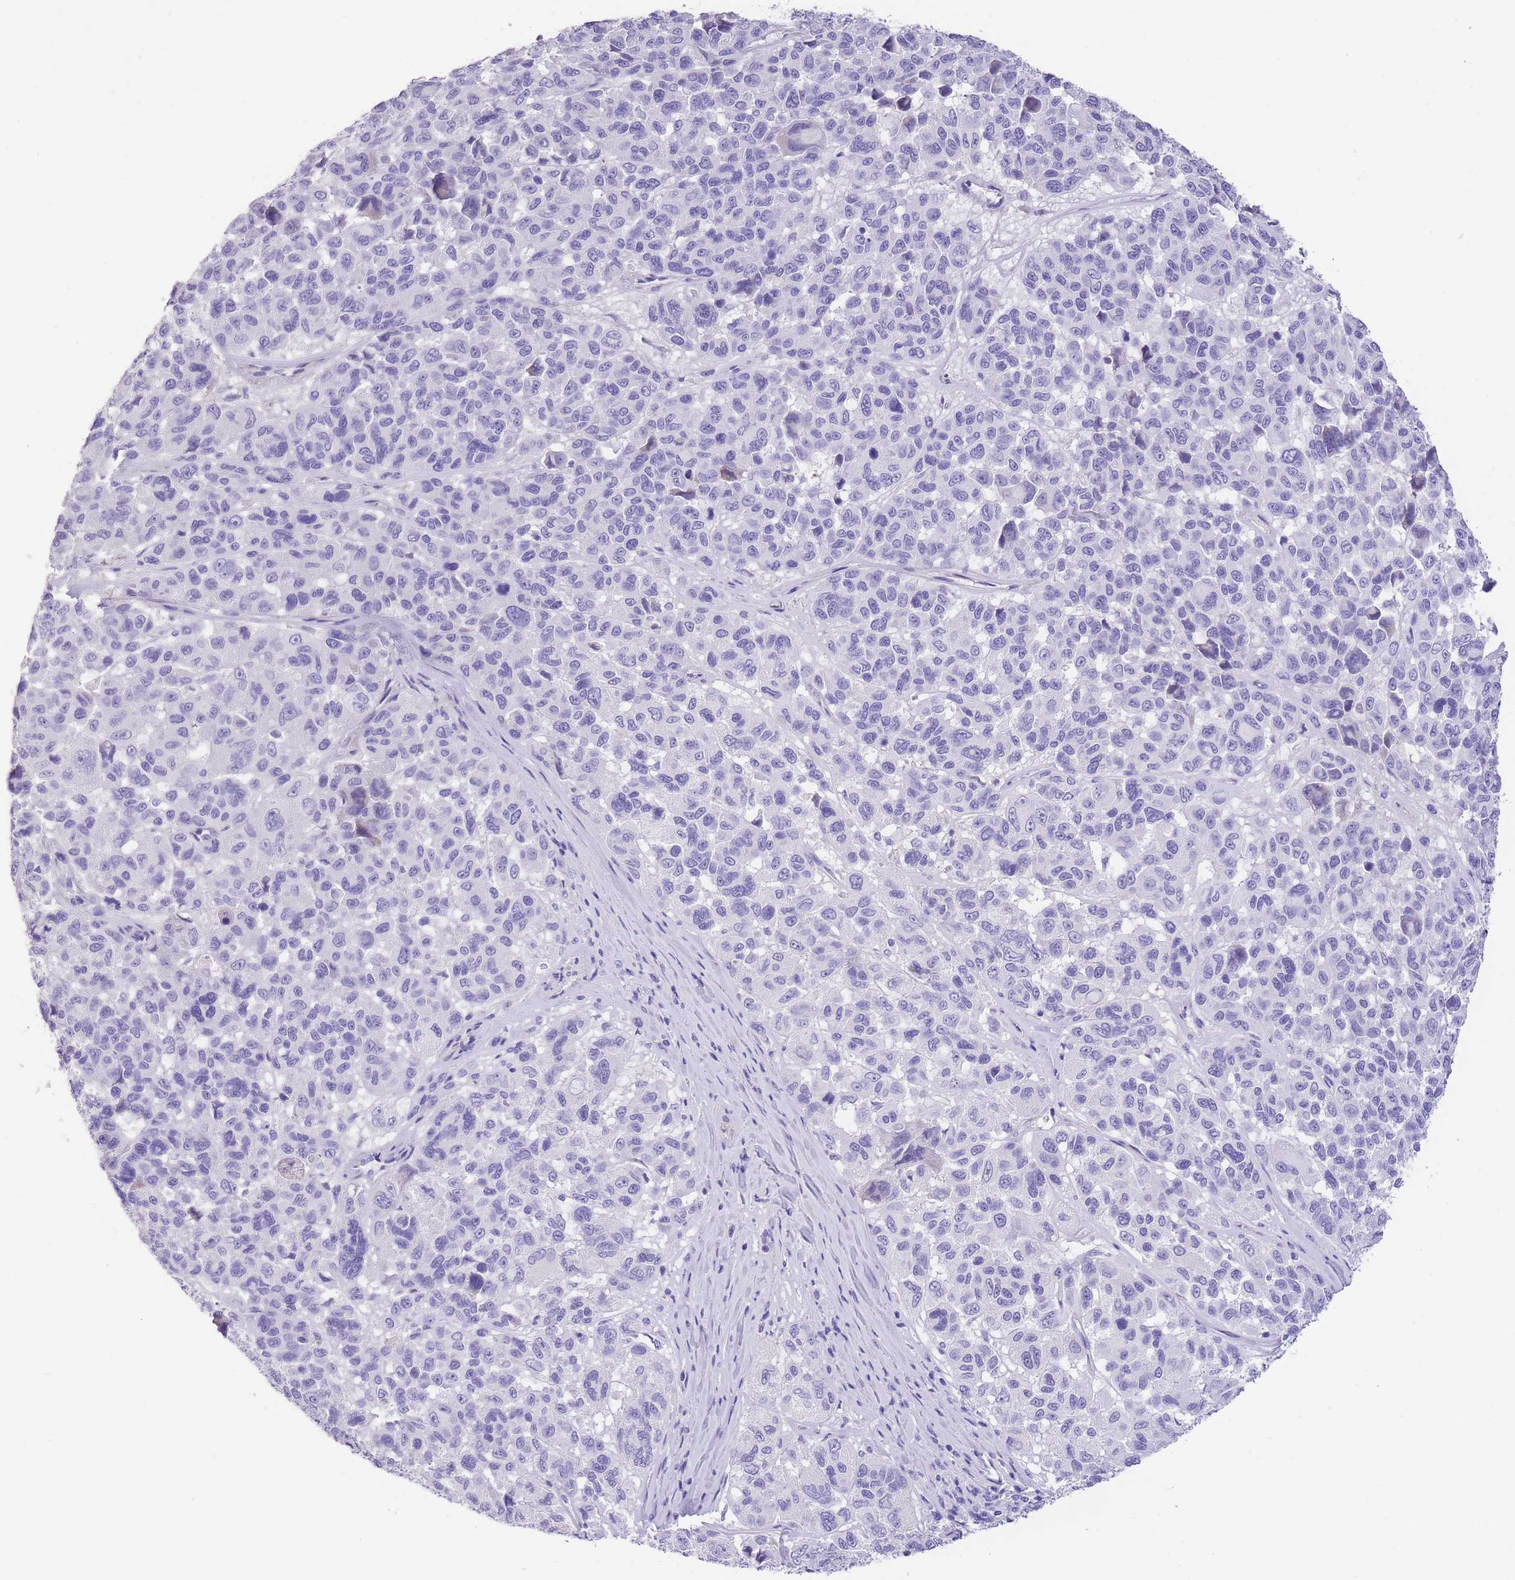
{"staining": {"intensity": "negative", "quantity": "none", "location": "none"}, "tissue": "melanoma", "cell_type": "Tumor cells", "image_type": "cancer", "snomed": [{"axis": "morphology", "description": "Malignant melanoma, NOS"}, {"axis": "topography", "description": "Skin"}], "caption": "This is a image of immunohistochemistry (IHC) staining of melanoma, which shows no positivity in tumor cells.", "gene": "RAI2", "patient": {"sex": "female", "age": 66}}